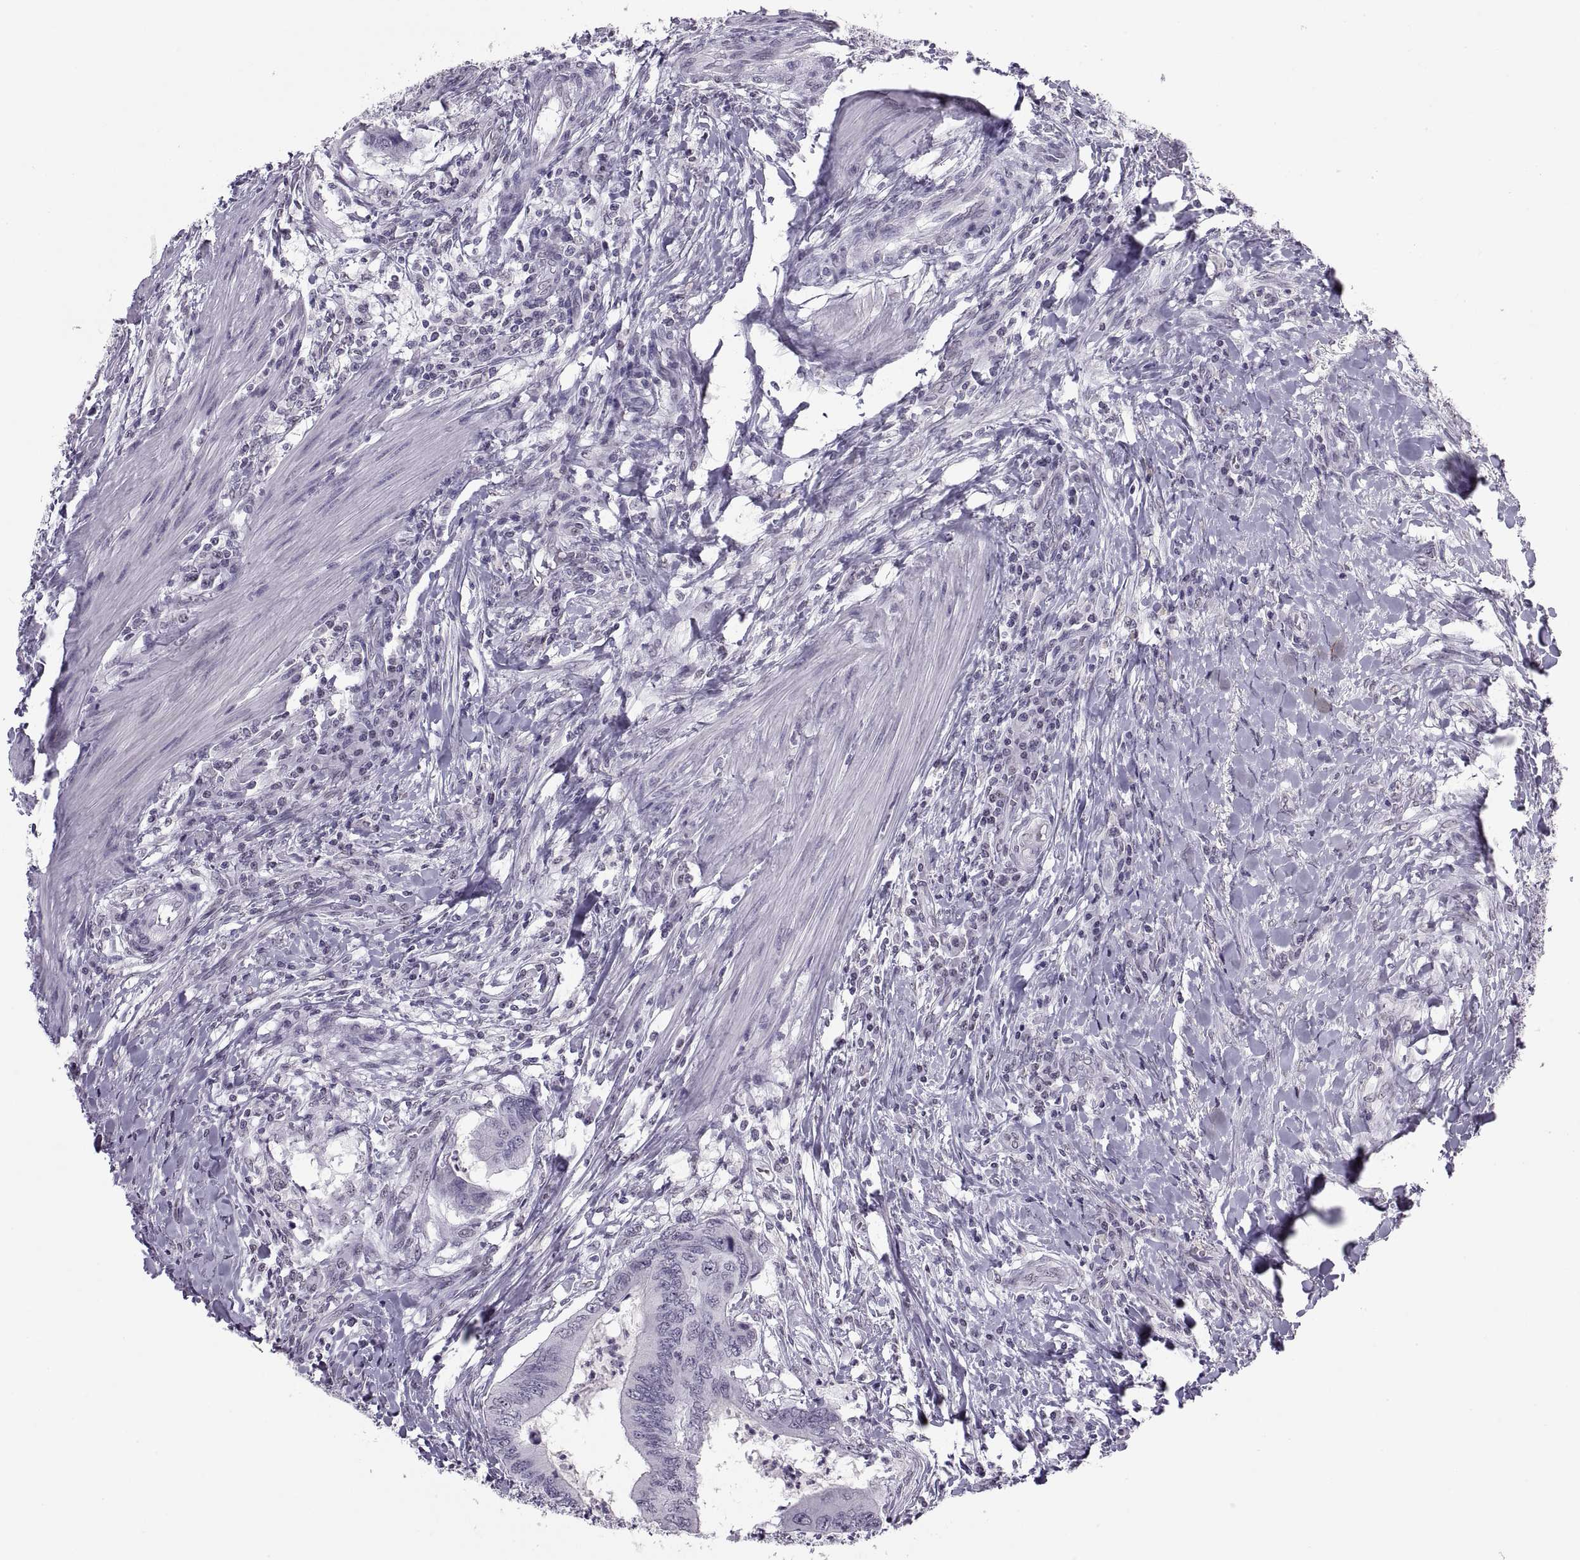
{"staining": {"intensity": "negative", "quantity": "none", "location": "none"}, "tissue": "colorectal cancer", "cell_type": "Tumor cells", "image_type": "cancer", "snomed": [{"axis": "morphology", "description": "Adenocarcinoma, NOS"}, {"axis": "topography", "description": "Colon"}], "caption": "The micrograph shows no significant positivity in tumor cells of colorectal adenocarcinoma.", "gene": "CARTPT", "patient": {"sex": "male", "age": 53}}